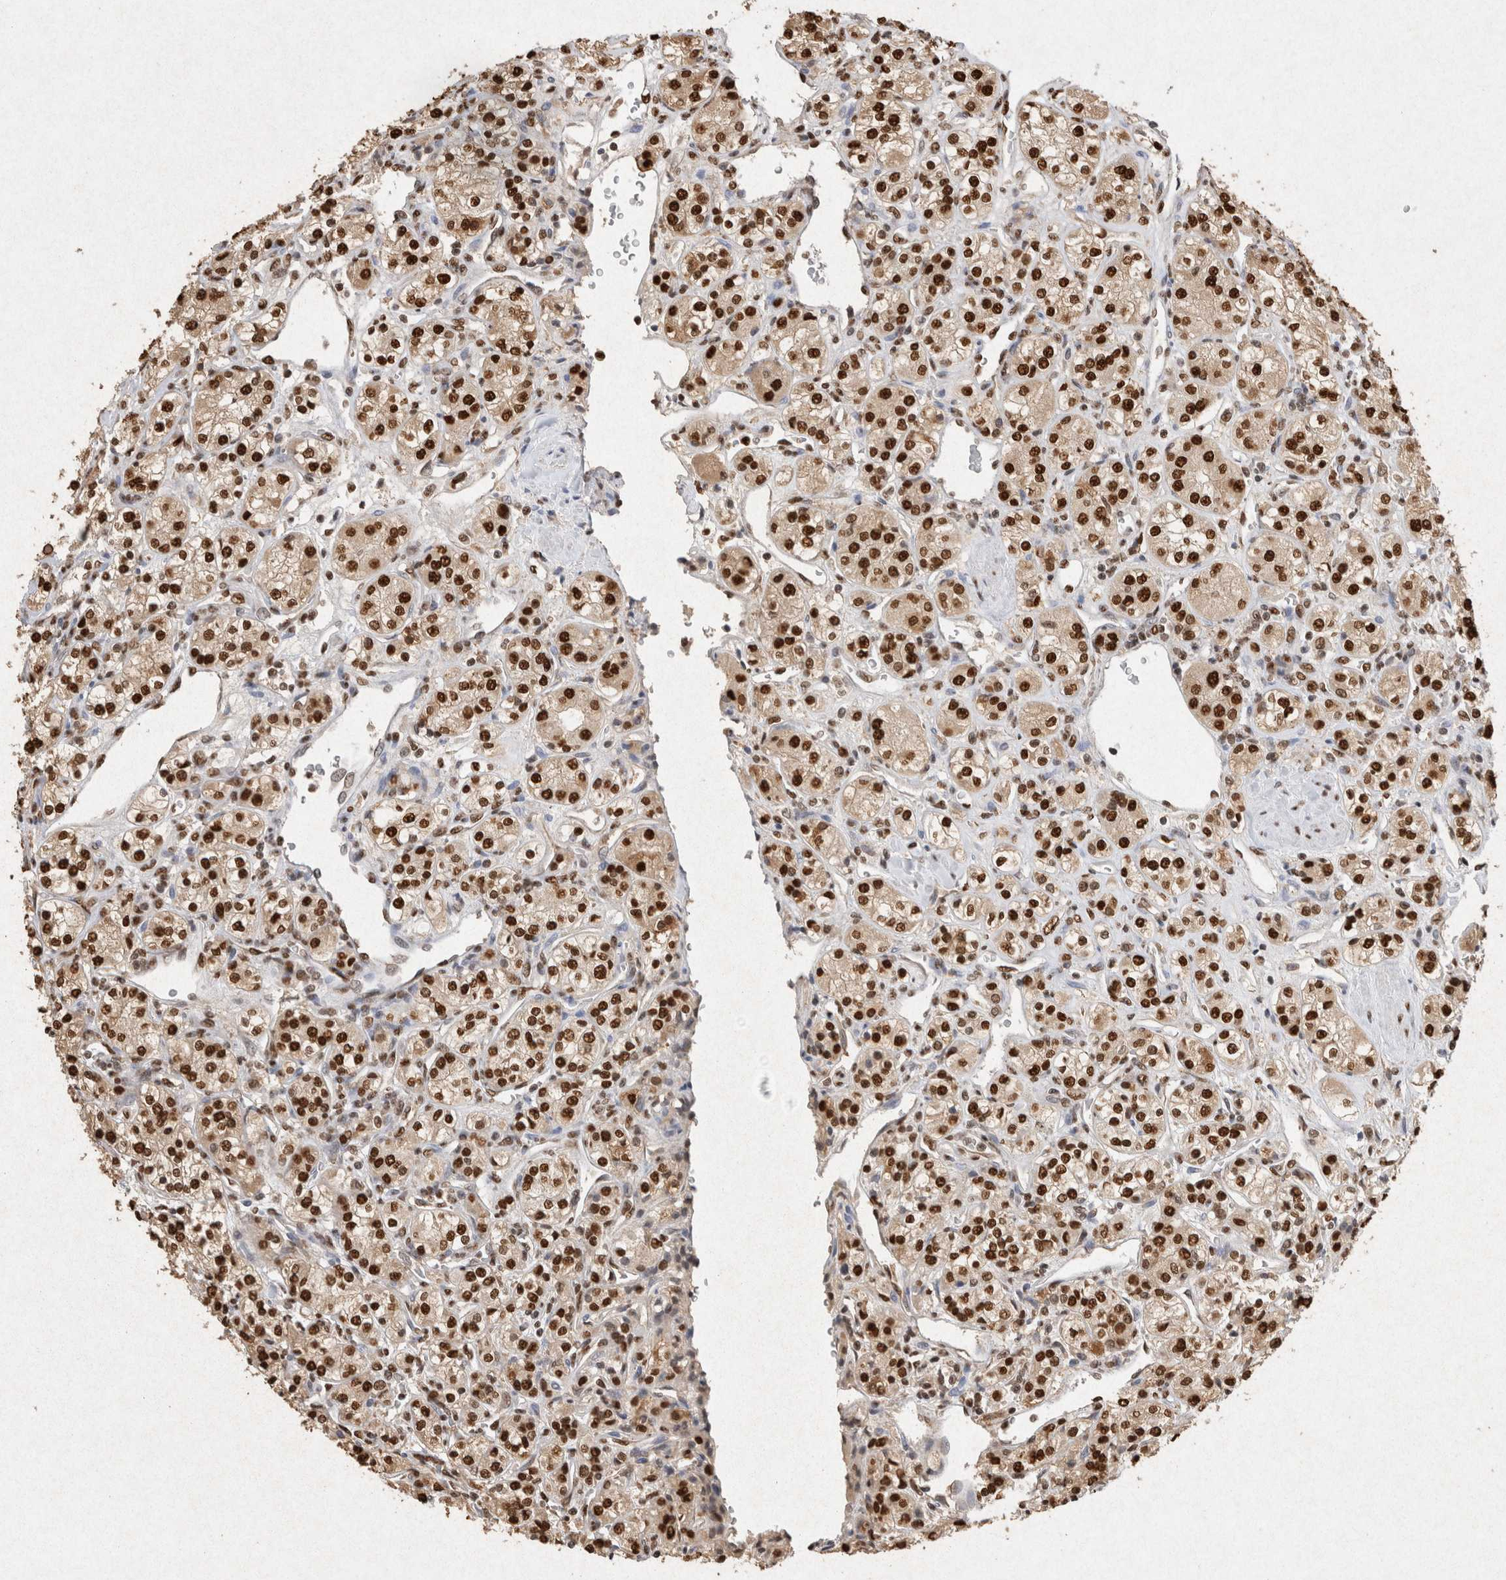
{"staining": {"intensity": "strong", "quantity": ">75%", "location": "nuclear"}, "tissue": "renal cancer", "cell_type": "Tumor cells", "image_type": "cancer", "snomed": [{"axis": "morphology", "description": "Adenocarcinoma, NOS"}, {"axis": "topography", "description": "Kidney"}], "caption": "Immunohistochemistry (IHC) micrograph of neoplastic tissue: renal adenocarcinoma stained using immunohistochemistry (IHC) exhibits high levels of strong protein expression localized specifically in the nuclear of tumor cells, appearing as a nuclear brown color.", "gene": "HDGF", "patient": {"sex": "male", "age": 77}}